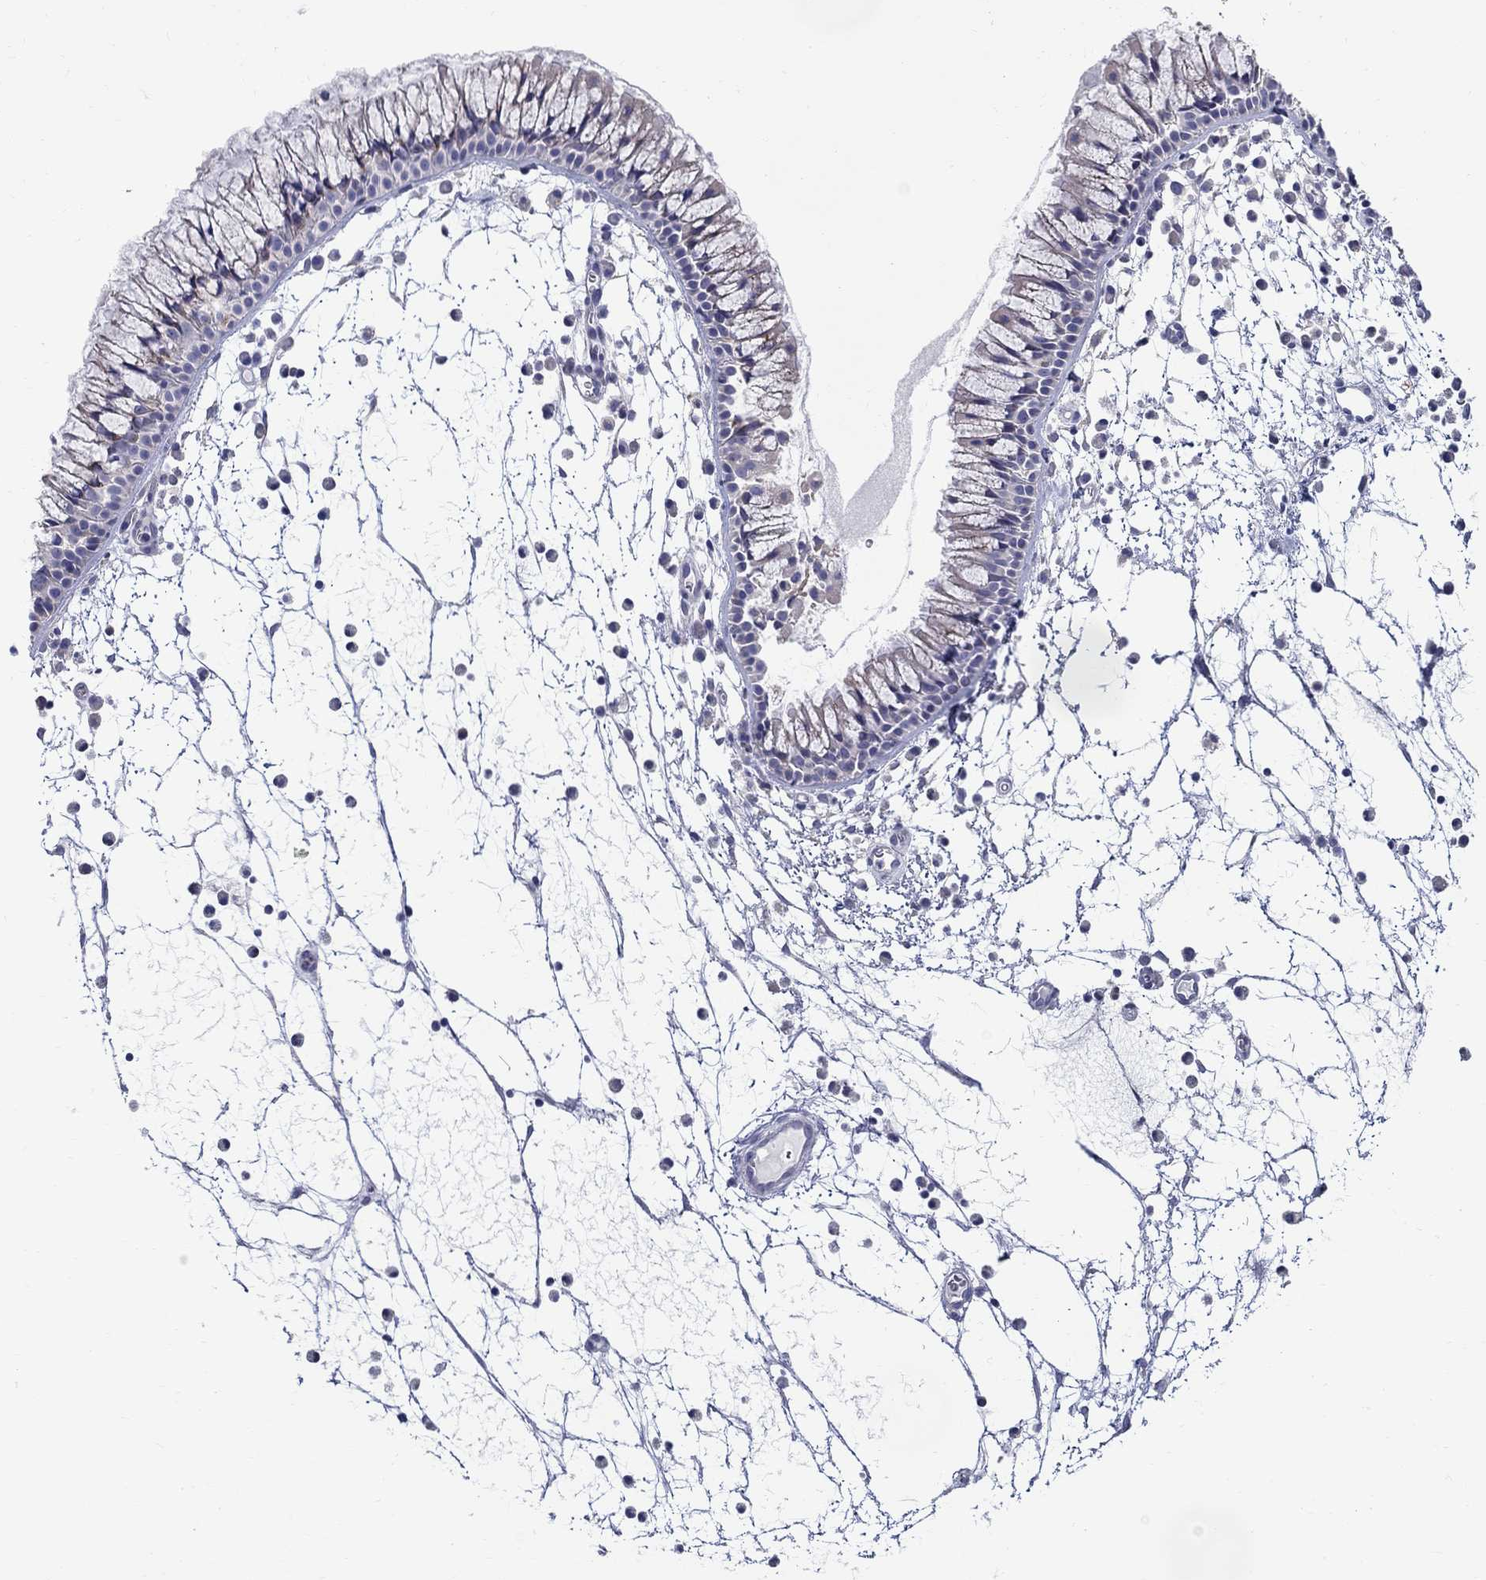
{"staining": {"intensity": "negative", "quantity": "none", "location": "none"}, "tissue": "nasopharynx", "cell_type": "Respiratory epithelial cells", "image_type": "normal", "snomed": [{"axis": "morphology", "description": "Normal tissue, NOS"}, {"axis": "topography", "description": "Nasopharynx"}], "caption": "Respiratory epithelial cells show no significant expression in normal nasopharynx.", "gene": "QRFPR", "patient": {"sex": "female", "age": 73}}